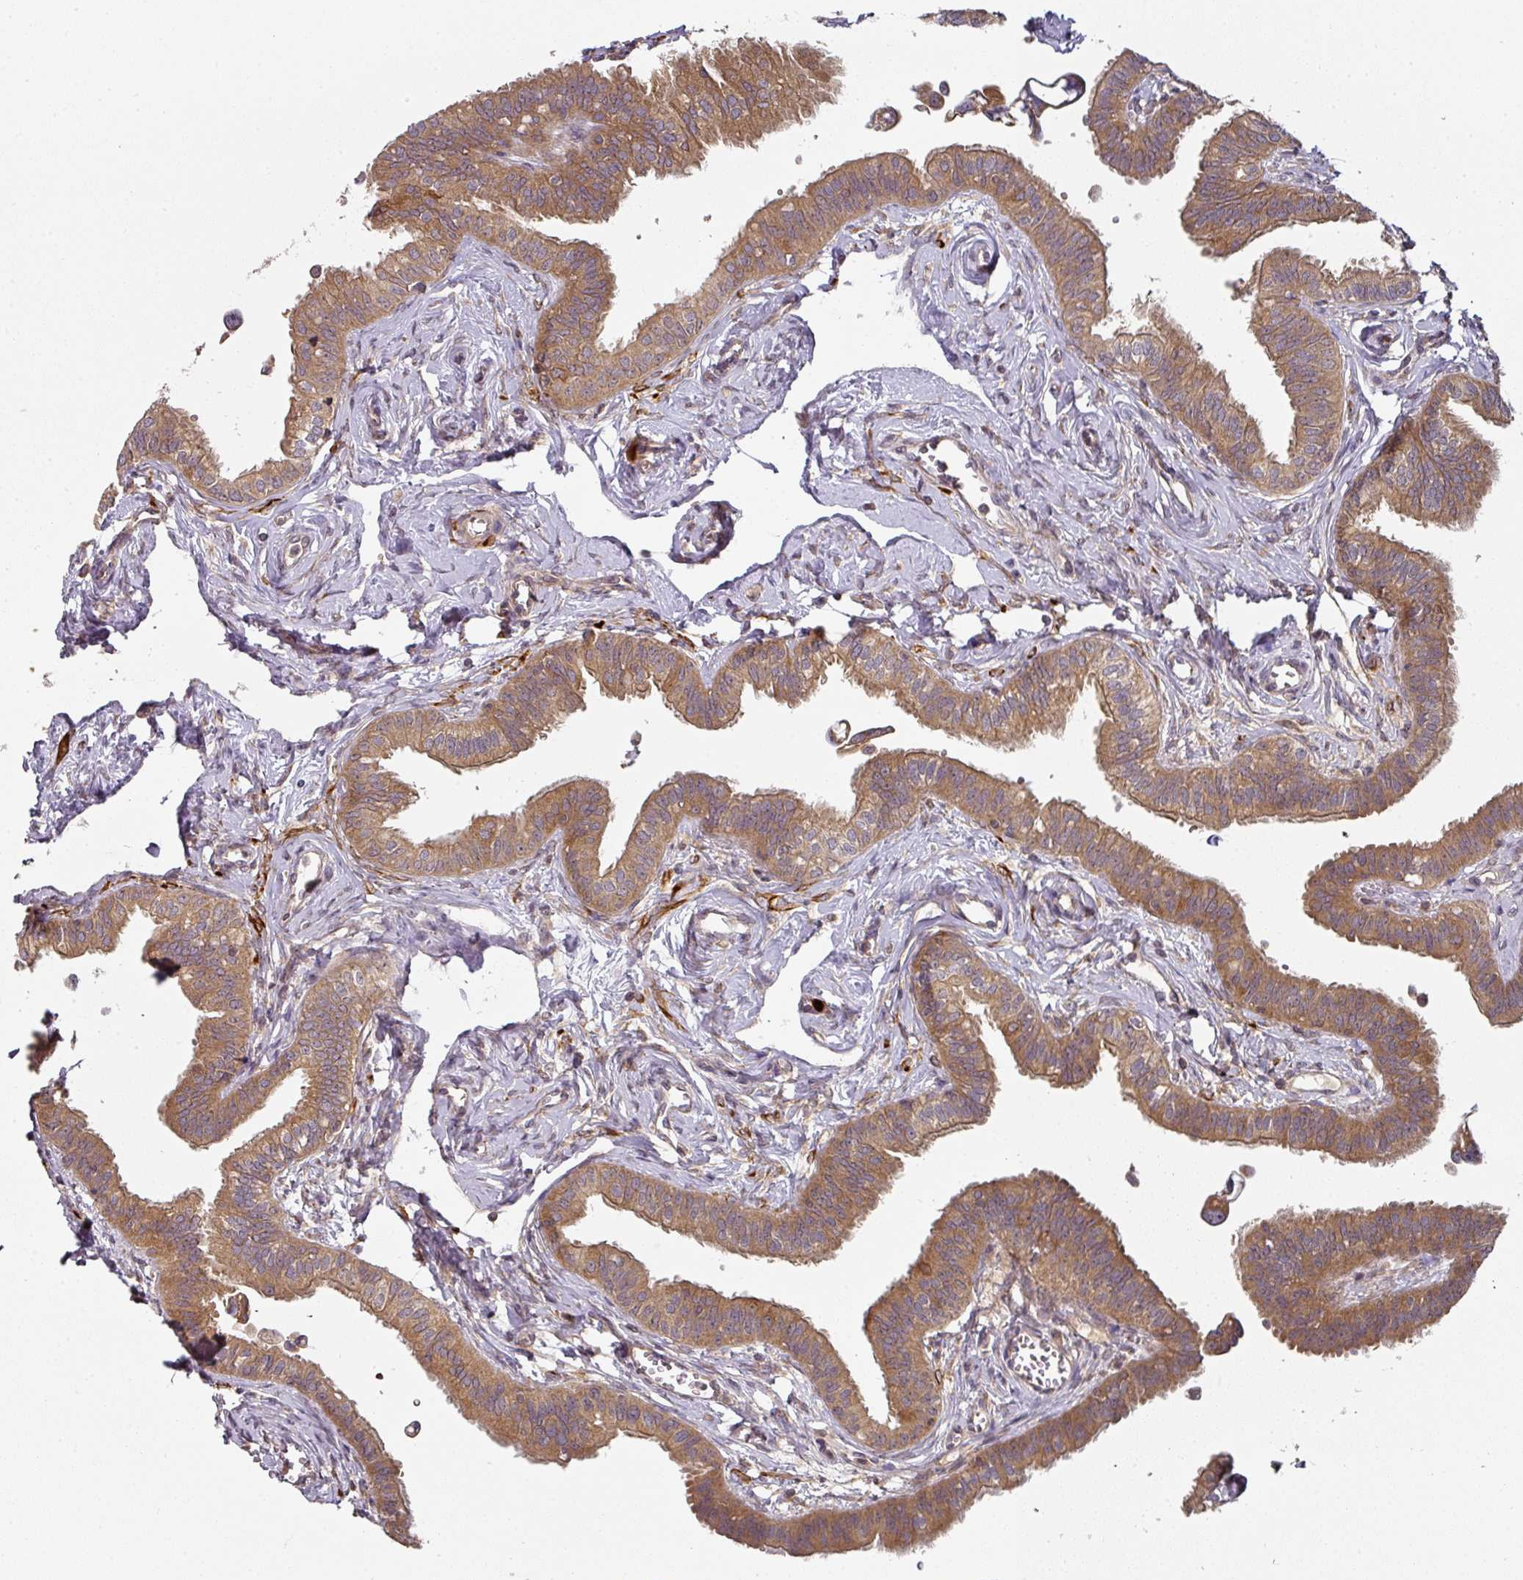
{"staining": {"intensity": "moderate", "quantity": ">75%", "location": "cytoplasmic/membranous"}, "tissue": "fallopian tube", "cell_type": "Glandular cells", "image_type": "normal", "snomed": [{"axis": "morphology", "description": "Normal tissue, NOS"}, {"axis": "morphology", "description": "Carcinoma, NOS"}, {"axis": "topography", "description": "Fallopian tube"}, {"axis": "topography", "description": "Ovary"}], "caption": "Brown immunohistochemical staining in normal fallopian tube displays moderate cytoplasmic/membranous staining in about >75% of glandular cells. (DAB (3,3'-diaminobenzidine) = brown stain, brightfield microscopy at high magnification).", "gene": "MAP2K2", "patient": {"sex": "female", "age": 59}}